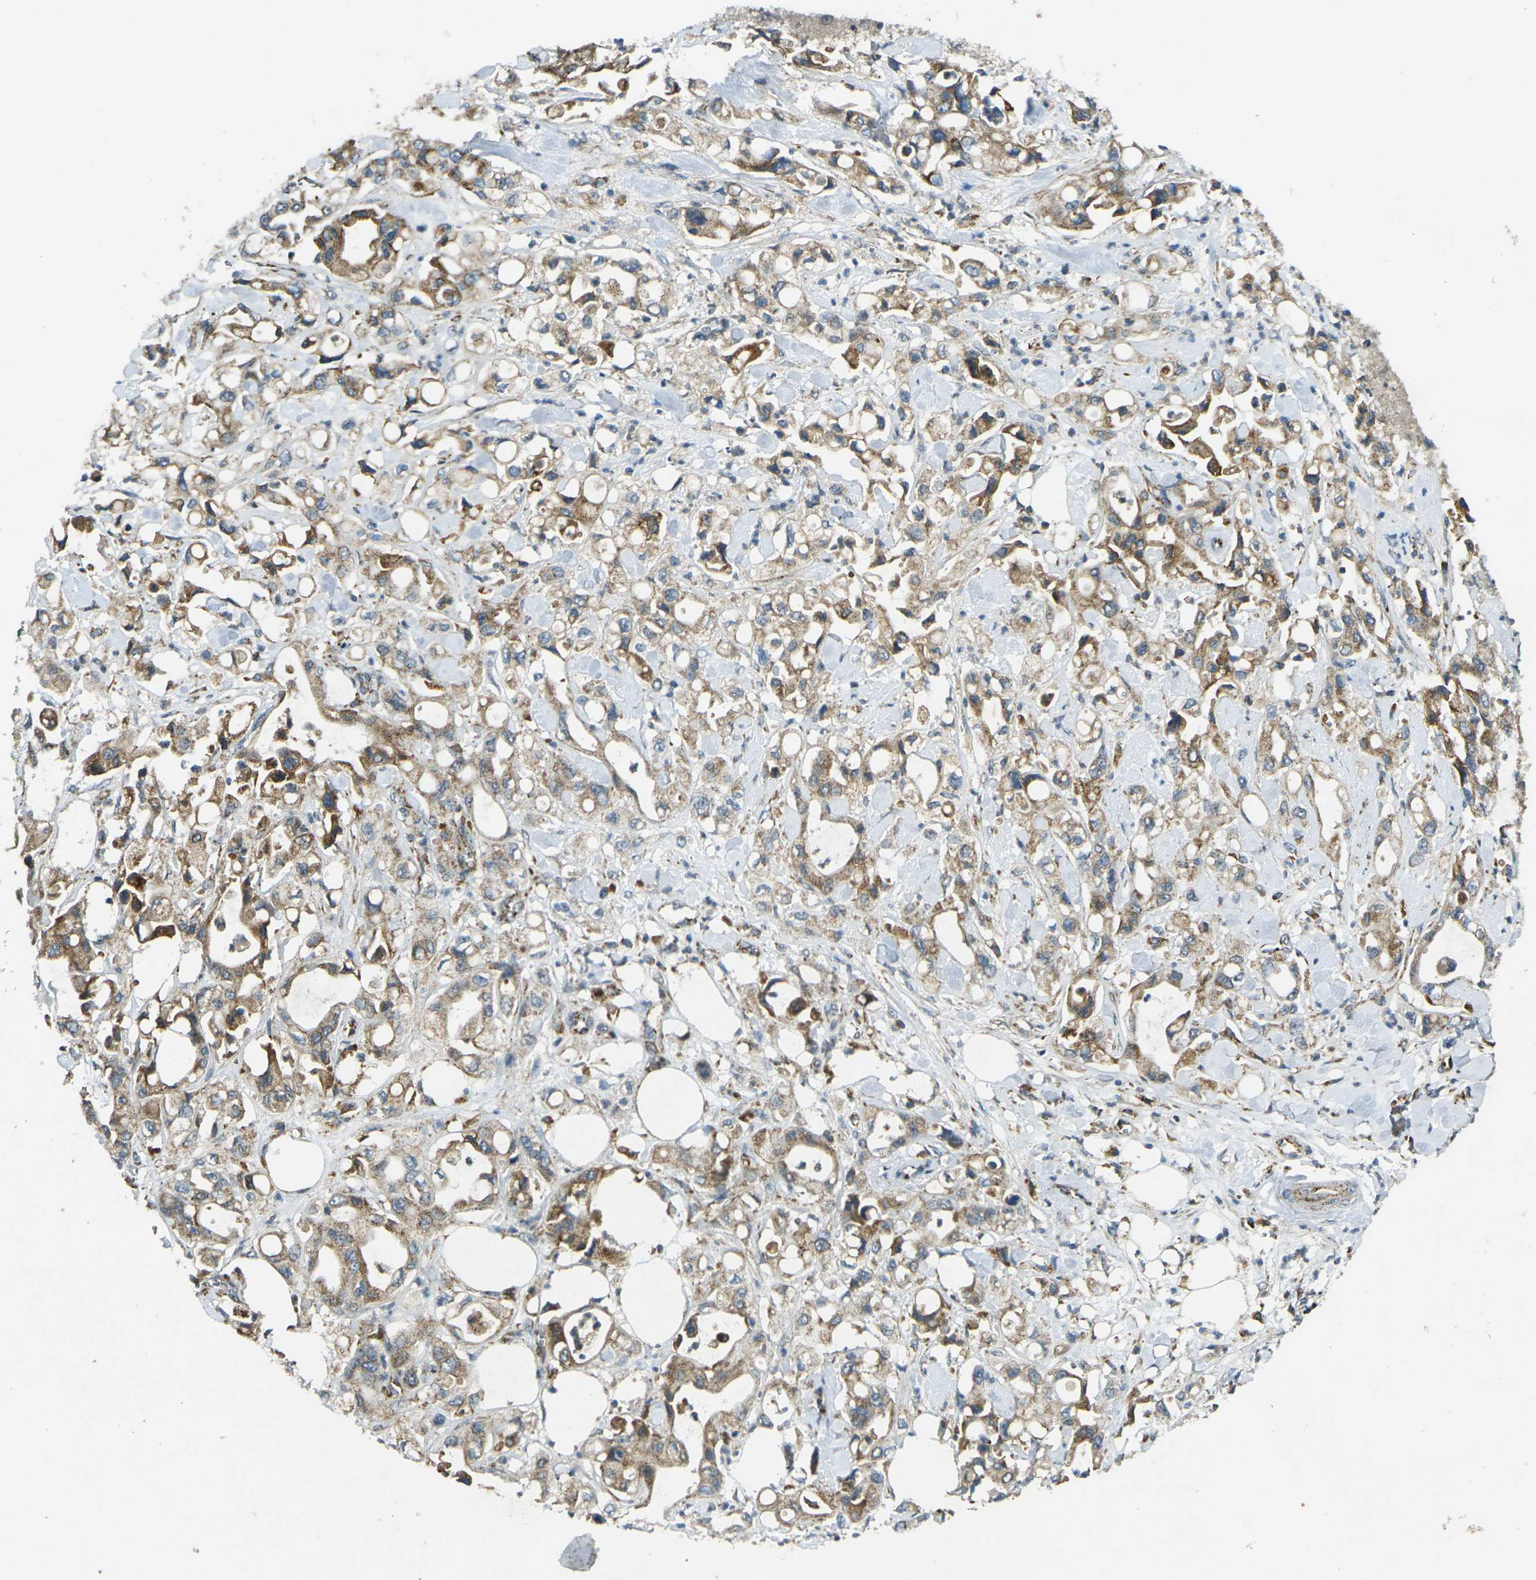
{"staining": {"intensity": "moderate", "quantity": ">75%", "location": "cytoplasmic/membranous"}, "tissue": "pancreatic cancer", "cell_type": "Tumor cells", "image_type": "cancer", "snomed": [{"axis": "morphology", "description": "Adenocarcinoma, NOS"}, {"axis": "topography", "description": "Pancreas"}], "caption": "This micrograph shows IHC staining of pancreatic cancer (adenocarcinoma), with medium moderate cytoplasmic/membranous expression in about >75% of tumor cells.", "gene": "IGF1R", "patient": {"sex": "male", "age": 70}}